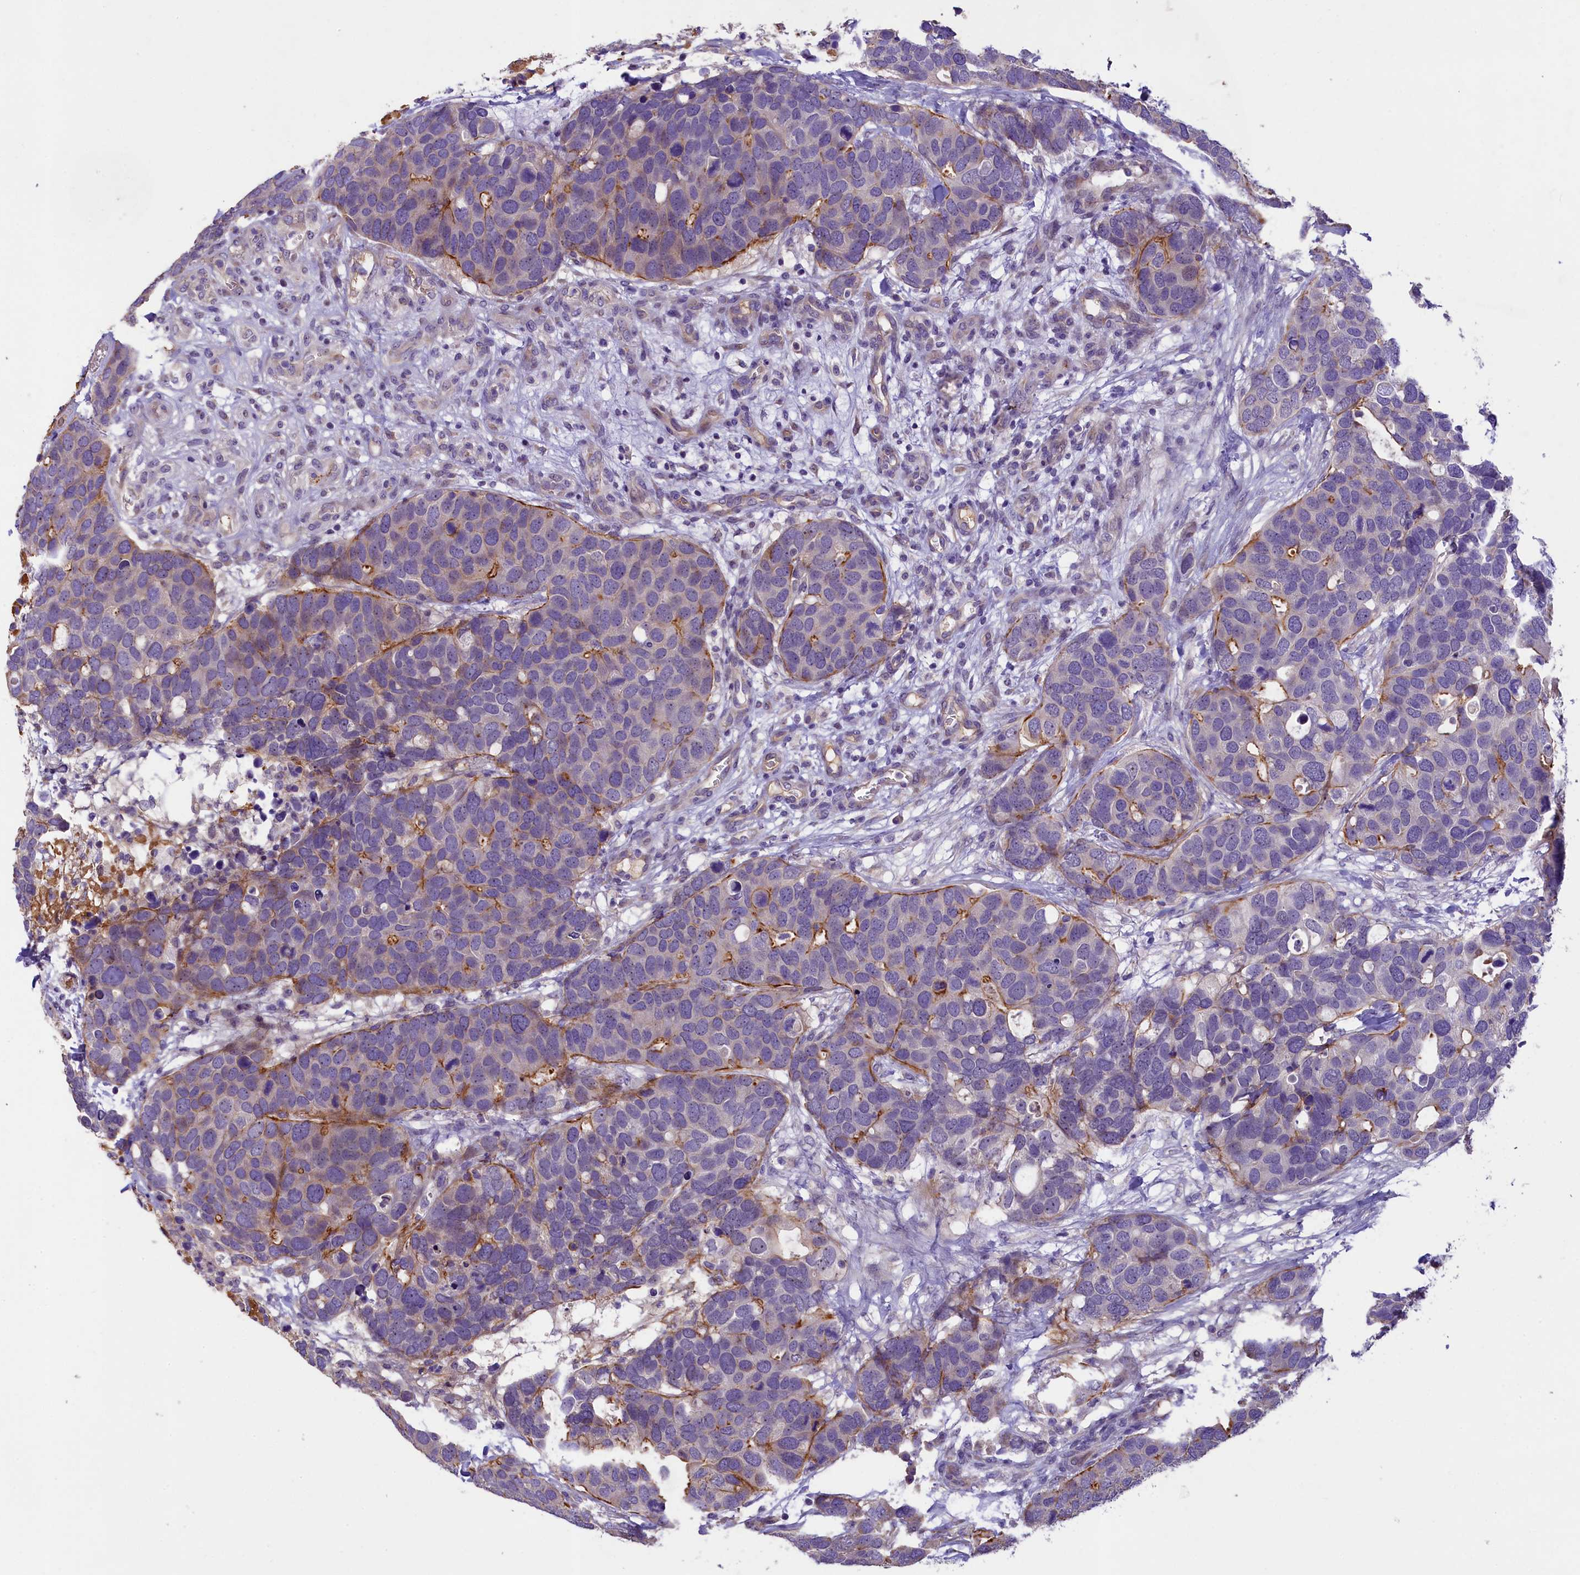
{"staining": {"intensity": "negative", "quantity": "none", "location": "none"}, "tissue": "breast cancer", "cell_type": "Tumor cells", "image_type": "cancer", "snomed": [{"axis": "morphology", "description": "Duct carcinoma"}, {"axis": "topography", "description": "Breast"}], "caption": "An IHC micrograph of breast cancer is shown. There is no staining in tumor cells of breast cancer.", "gene": "UBXN6", "patient": {"sex": "female", "age": 83}}